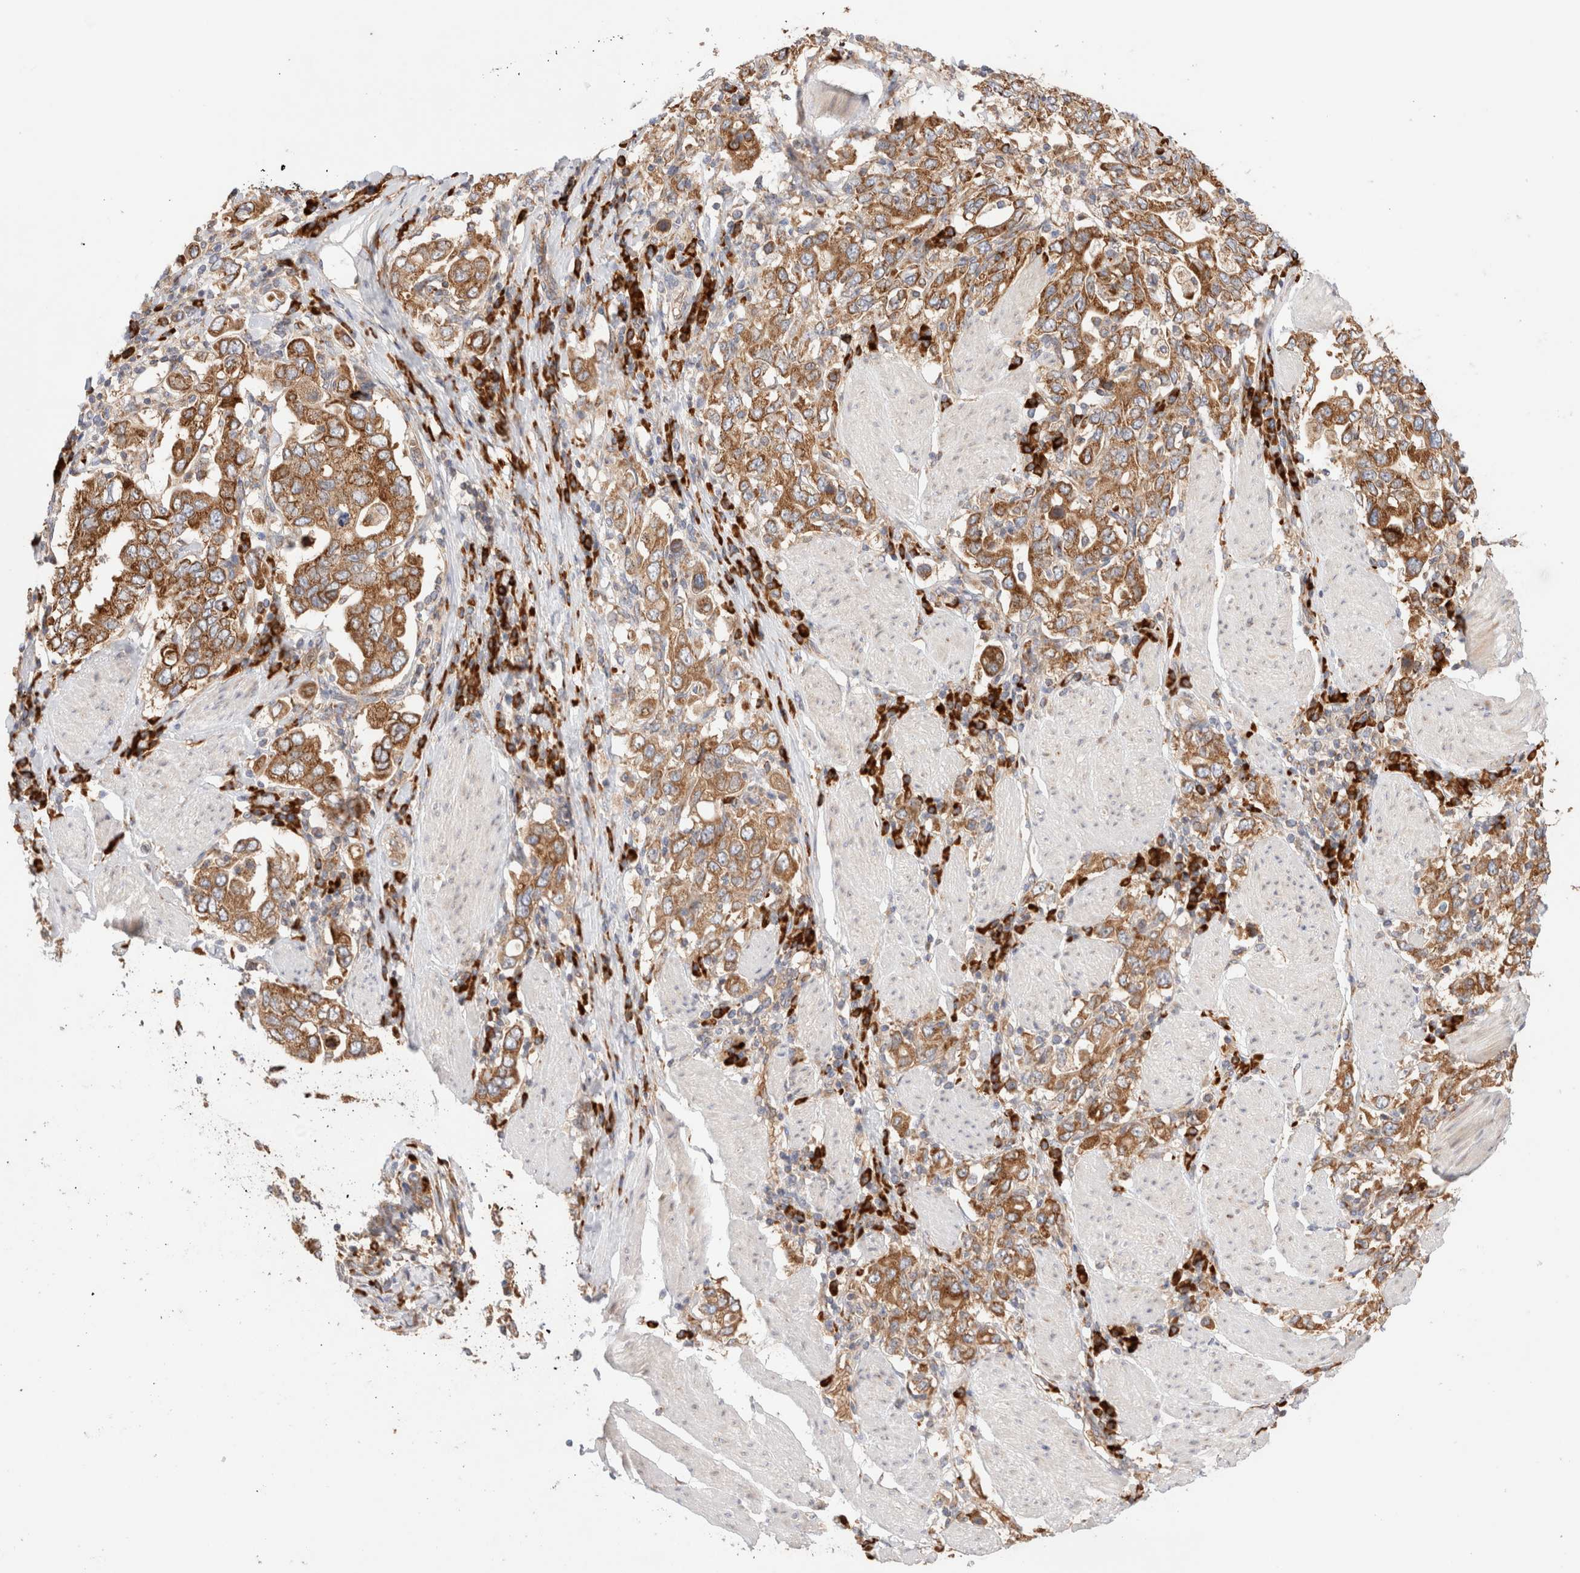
{"staining": {"intensity": "moderate", "quantity": ">75%", "location": "cytoplasmic/membranous"}, "tissue": "stomach cancer", "cell_type": "Tumor cells", "image_type": "cancer", "snomed": [{"axis": "morphology", "description": "Adenocarcinoma, NOS"}, {"axis": "topography", "description": "Stomach, upper"}], "caption": "Adenocarcinoma (stomach) stained with immunohistochemistry displays moderate cytoplasmic/membranous staining in about >75% of tumor cells.", "gene": "UTS2B", "patient": {"sex": "male", "age": 62}}